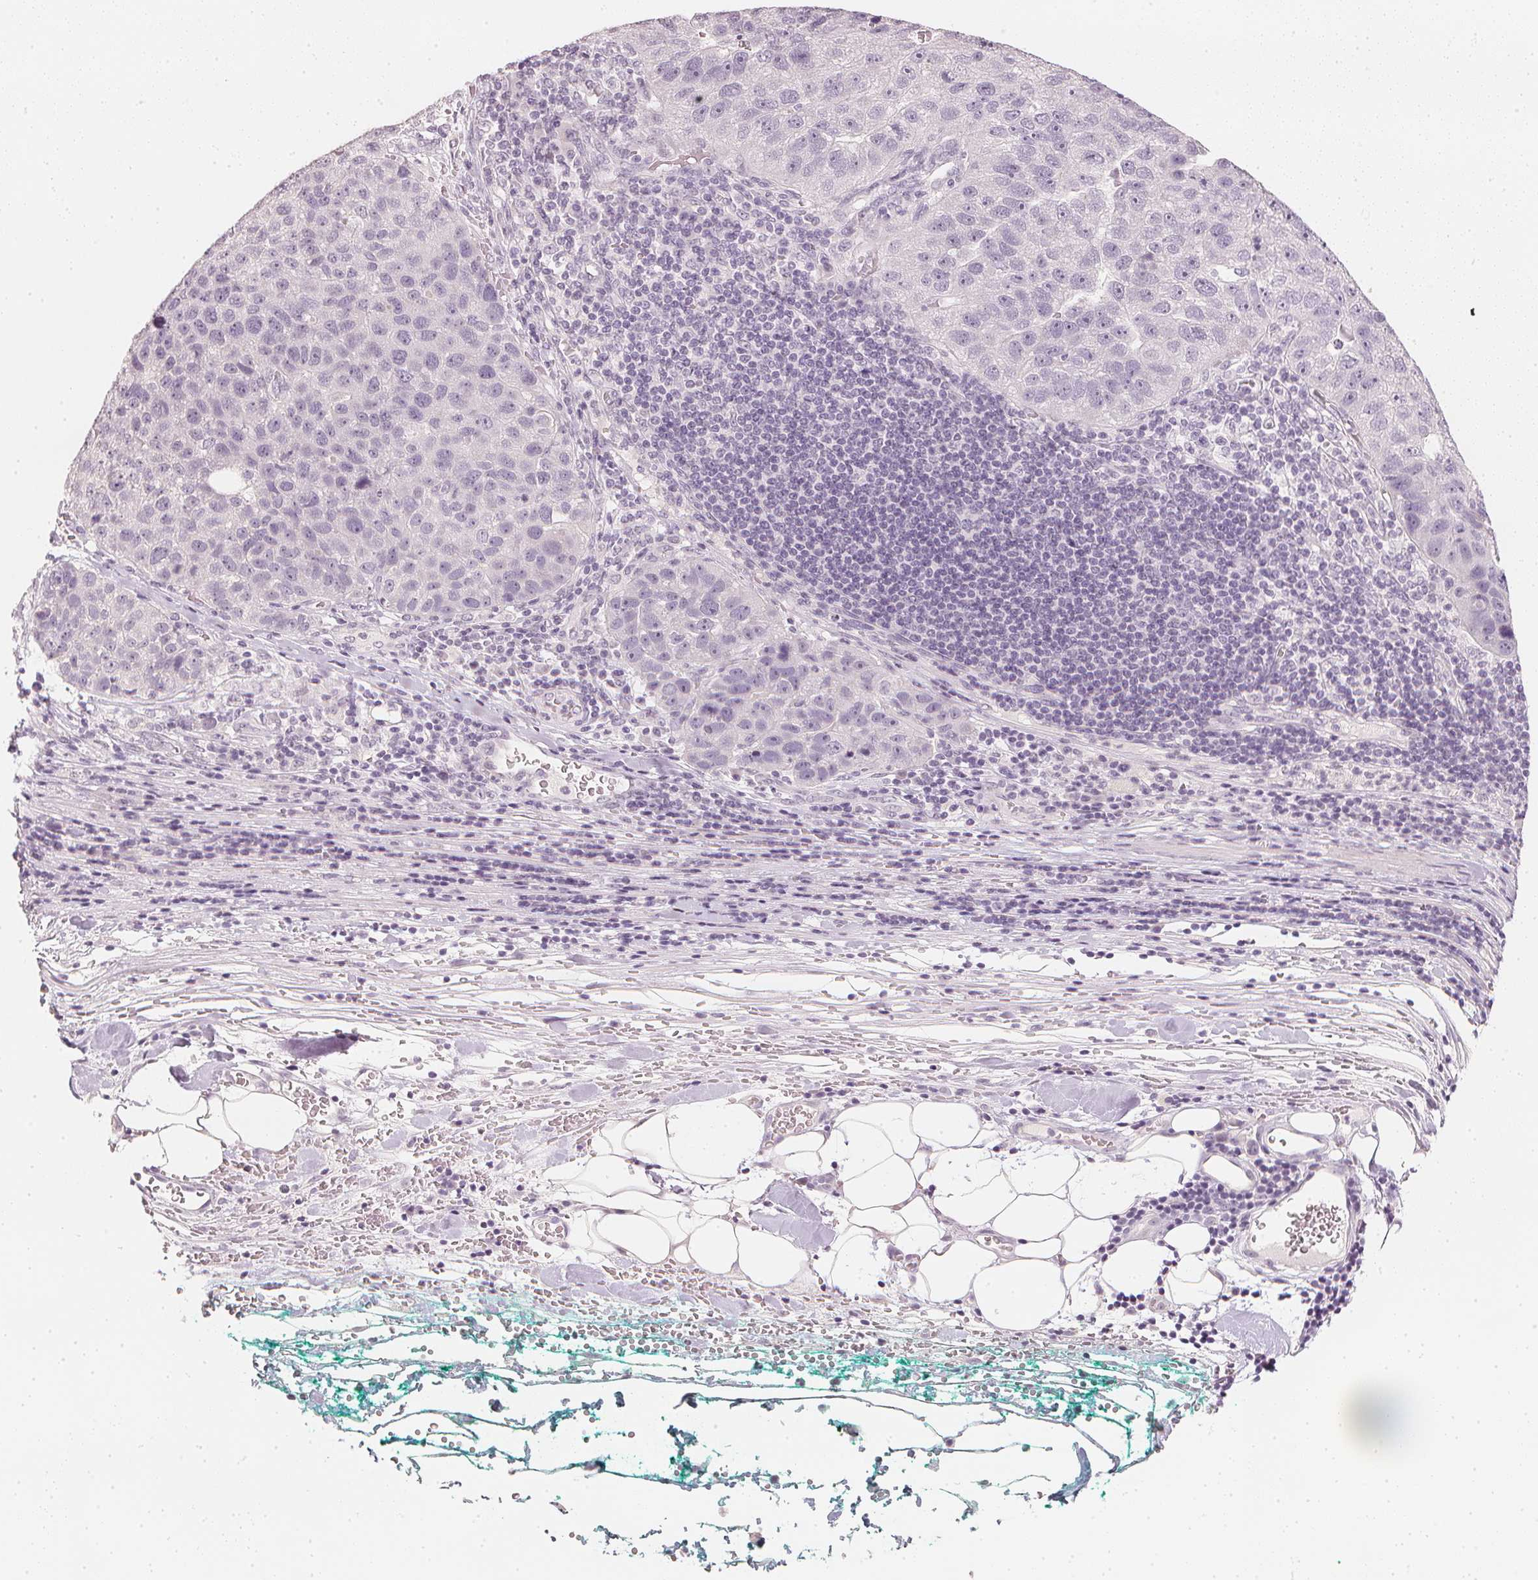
{"staining": {"intensity": "negative", "quantity": "none", "location": "none"}, "tissue": "pancreatic cancer", "cell_type": "Tumor cells", "image_type": "cancer", "snomed": [{"axis": "morphology", "description": "Adenocarcinoma, NOS"}, {"axis": "topography", "description": "Pancreas"}], "caption": "IHC histopathology image of neoplastic tissue: pancreatic cancer stained with DAB demonstrates no significant protein staining in tumor cells.", "gene": "CALB1", "patient": {"sex": "female", "age": 61}}